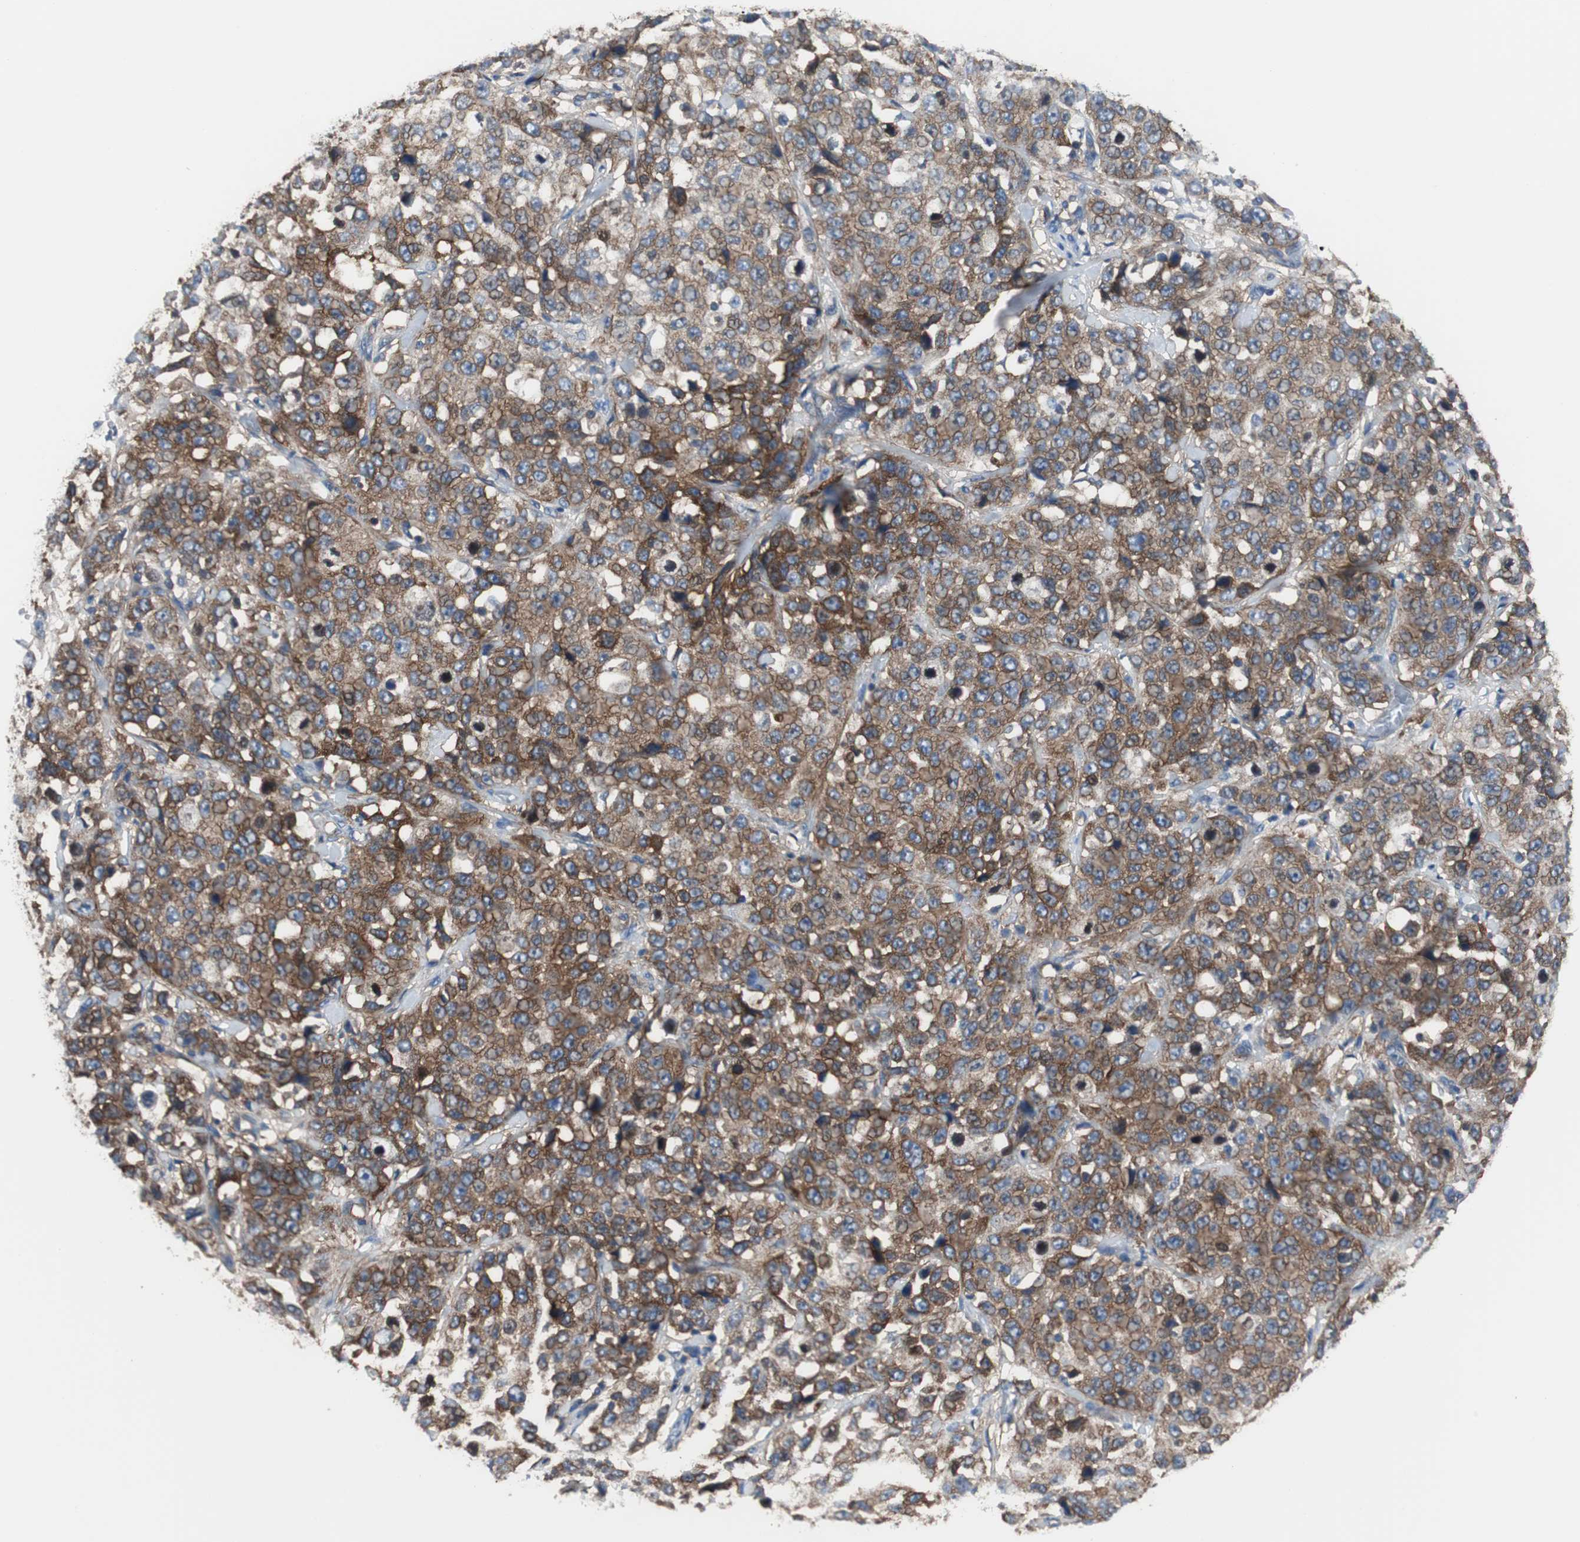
{"staining": {"intensity": "strong", "quantity": ">75%", "location": "cytoplasmic/membranous"}, "tissue": "stomach cancer", "cell_type": "Tumor cells", "image_type": "cancer", "snomed": [{"axis": "morphology", "description": "Normal tissue, NOS"}, {"axis": "morphology", "description": "Adenocarcinoma, NOS"}, {"axis": "topography", "description": "Stomach"}], "caption": "This photomicrograph exhibits immunohistochemistry (IHC) staining of stomach cancer (adenocarcinoma), with high strong cytoplasmic/membranous expression in approximately >75% of tumor cells.", "gene": "BRAF", "patient": {"sex": "male", "age": 48}}